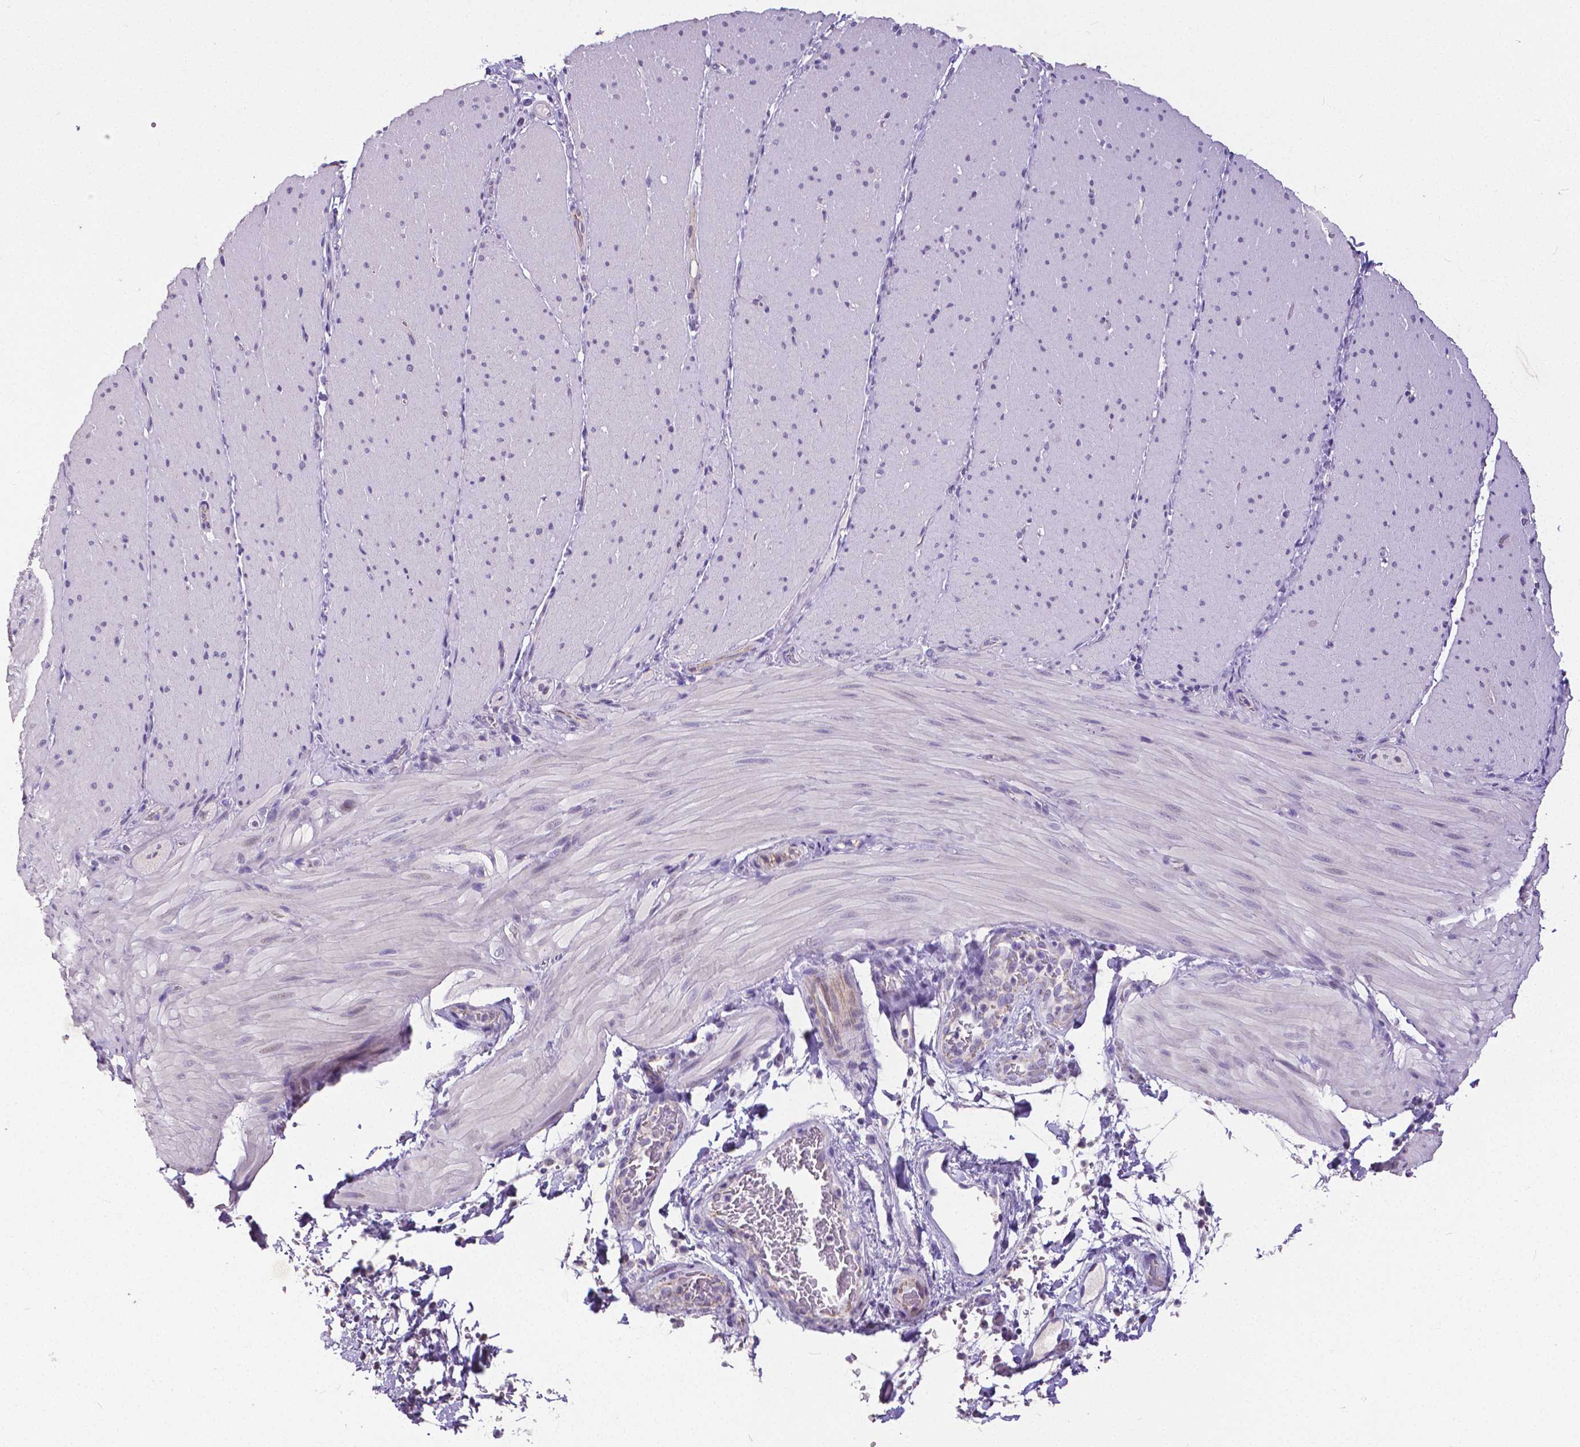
{"staining": {"intensity": "negative", "quantity": "none", "location": "none"}, "tissue": "smooth muscle", "cell_type": "Smooth muscle cells", "image_type": "normal", "snomed": [{"axis": "morphology", "description": "Normal tissue, NOS"}, {"axis": "topography", "description": "Smooth muscle"}, {"axis": "topography", "description": "Colon"}], "caption": "Protein analysis of normal smooth muscle exhibits no significant expression in smooth muscle cells. The staining was performed using DAB to visualize the protein expression in brown, while the nuclei were stained in blue with hematoxylin (Magnification: 20x).", "gene": "OCLN", "patient": {"sex": "male", "age": 73}}